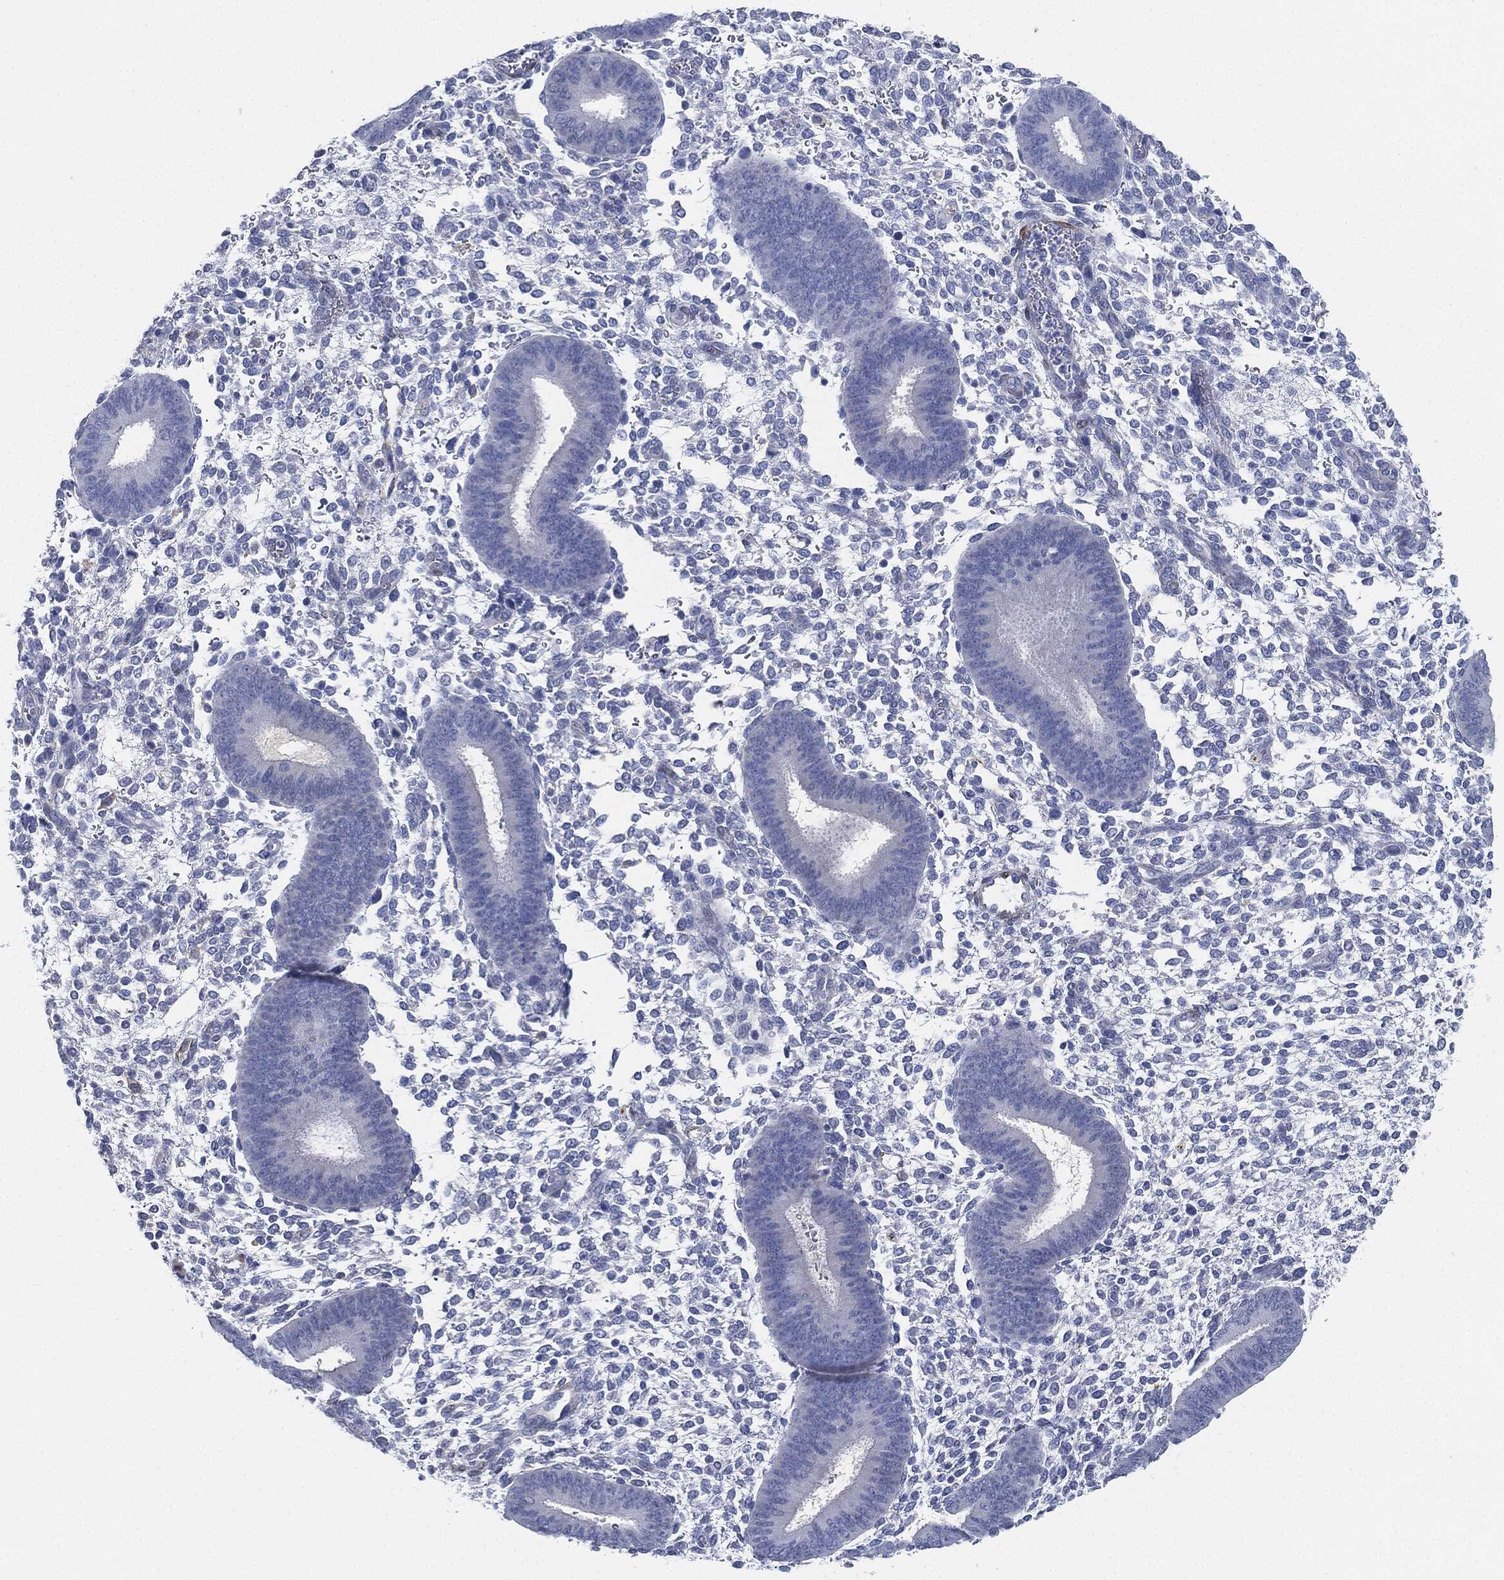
{"staining": {"intensity": "negative", "quantity": "none", "location": "none"}, "tissue": "endometrium", "cell_type": "Cells in endometrial stroma", "image_type": "normal", "snomed": [{"axis": "morphology", "description": "Normal tissue, NOS"}, {"axis": "topography", "description": "Endometrium"}], "caption": "DAB immunohistochemical staining of benign human endometrium reveals no significant positivity in cells in endometrial stroma.", "gene": "TAGLN", "patient": {"sex": "female", "age": 39}}